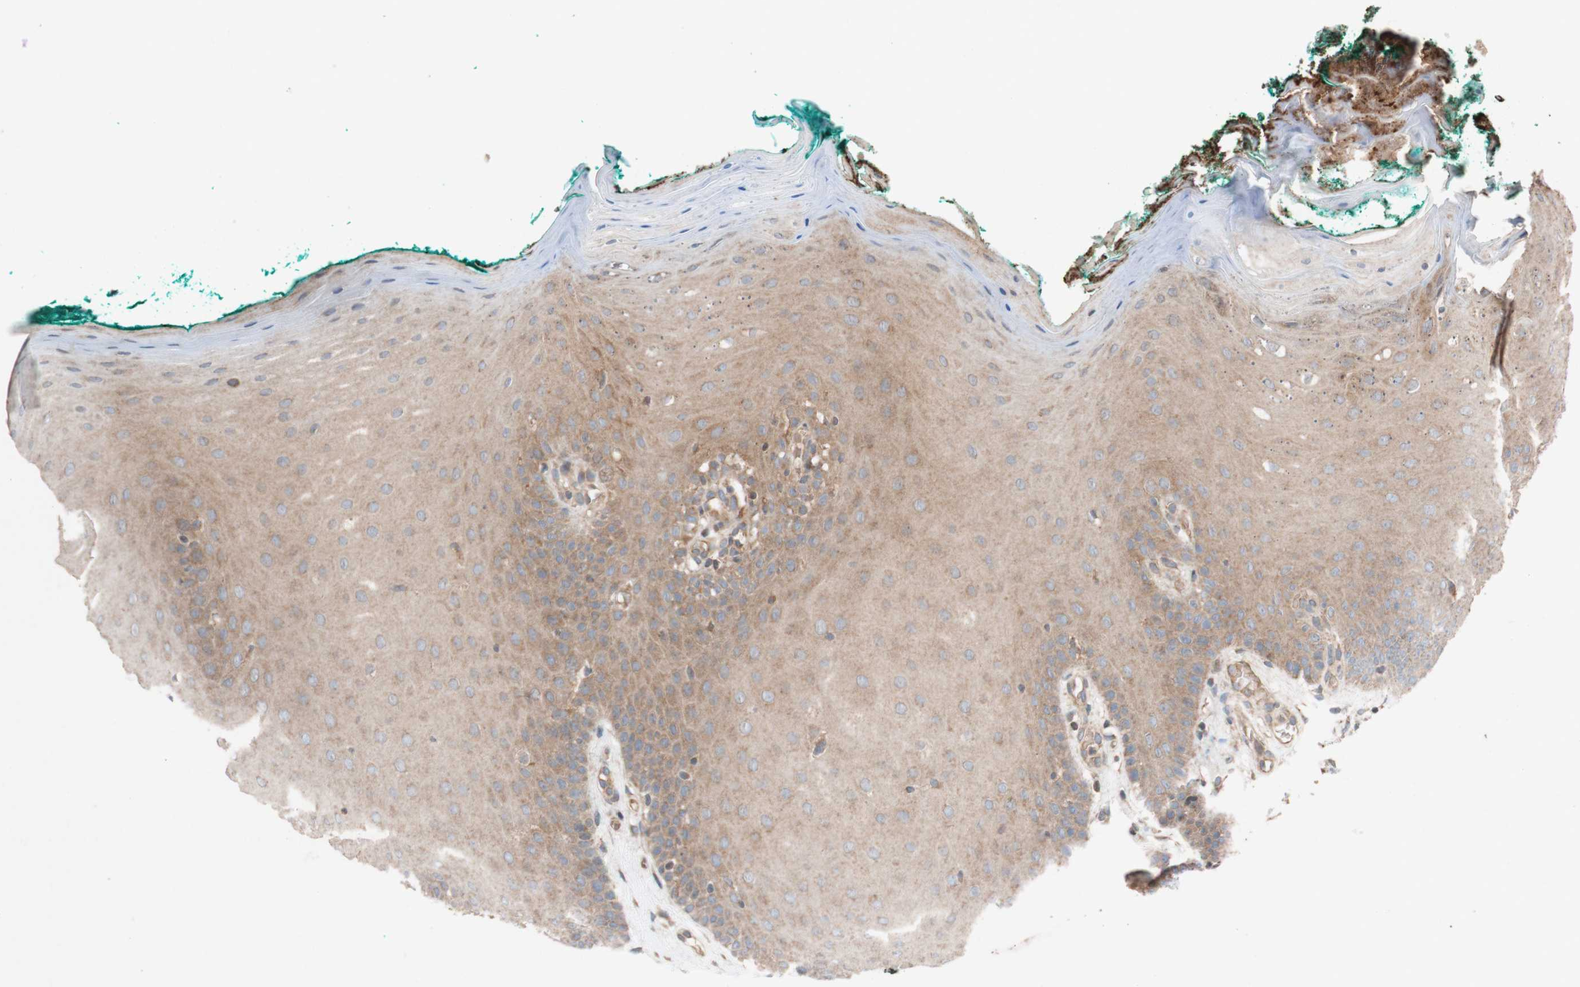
{"staining": {"intensity": "moderate", "quantity": ">75%", "location": "cytoplasmic/membranous"}, "tissue": "oral mucosa", "cell_type": "Squamous epithelial cells", "image_type": "normal", "snomed": [{"axis": "morphology", "description": "Normal tissue, NOS"}, {"axis": "topography", "description": "Skeletal muscle"}, {"axis": "topography", "description": "Oral tissue"}], "caption": "Immunohistochemistry of unremarkable oral mucosa exhibits medium levels of moderate cytoplasmic/membranous staining in approximately >75% of squamous epithelial cells.", "gene": "TST", "patient": {"sex": "male", "age": 58}}